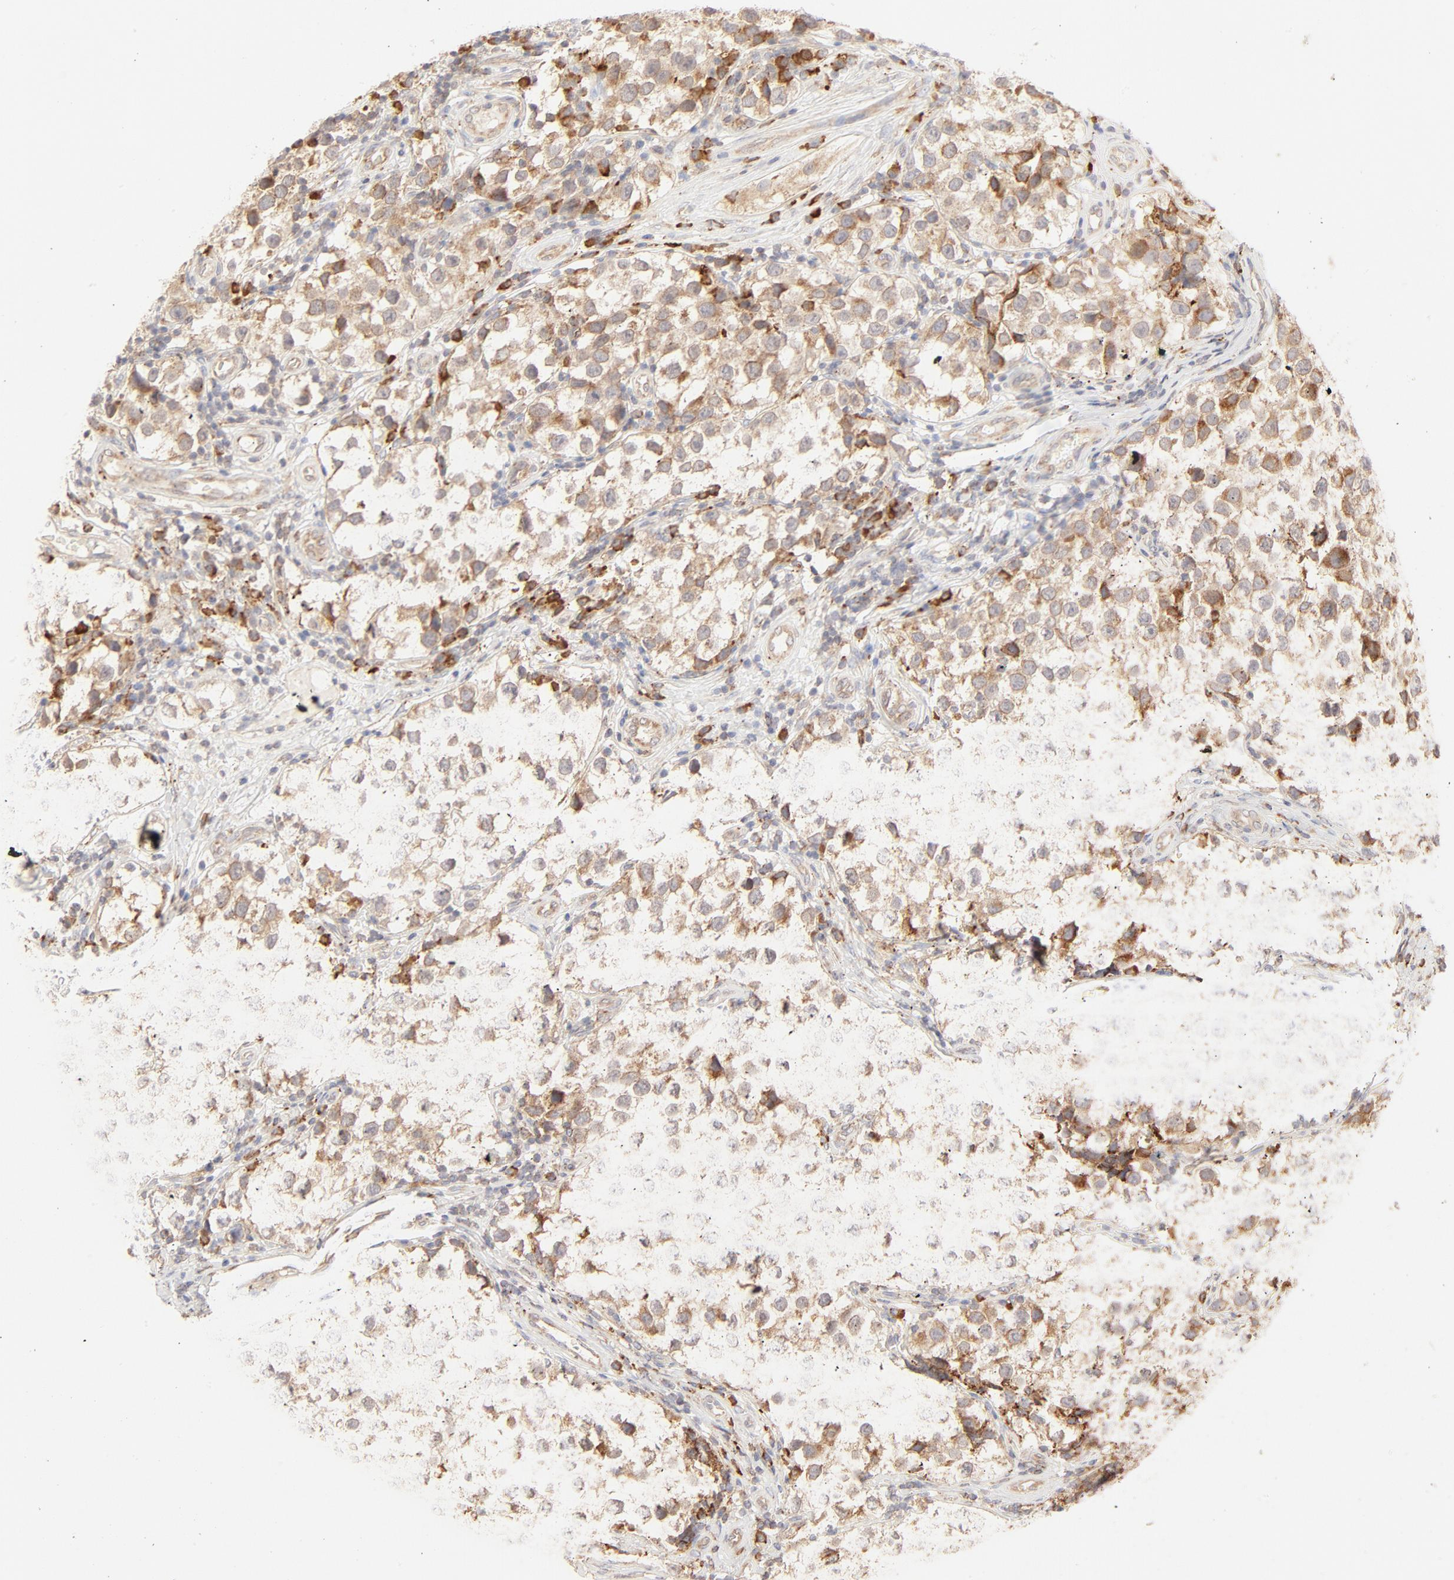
{"staining": {"intensity": "moderate", "quantity": ">75%", "location": "cytoplasmic/membranous"}, "tissue": "testis cancer", "cell_type": "Tumor cells", "image_type": "cancer", "snomed": [{"axis": "morphology", "description": "Seminoma, NOS"}, {"axis": "topography", "description": "Testis"}], "caption": "This micrograph exhibits immunohistochemistry staining of testis cancer, with medium moderate cytoplasmic/membranous expression in about >75% of tumor cells.", "gene": "PARP12", "patient": {"sex": "male", "age": 39}}